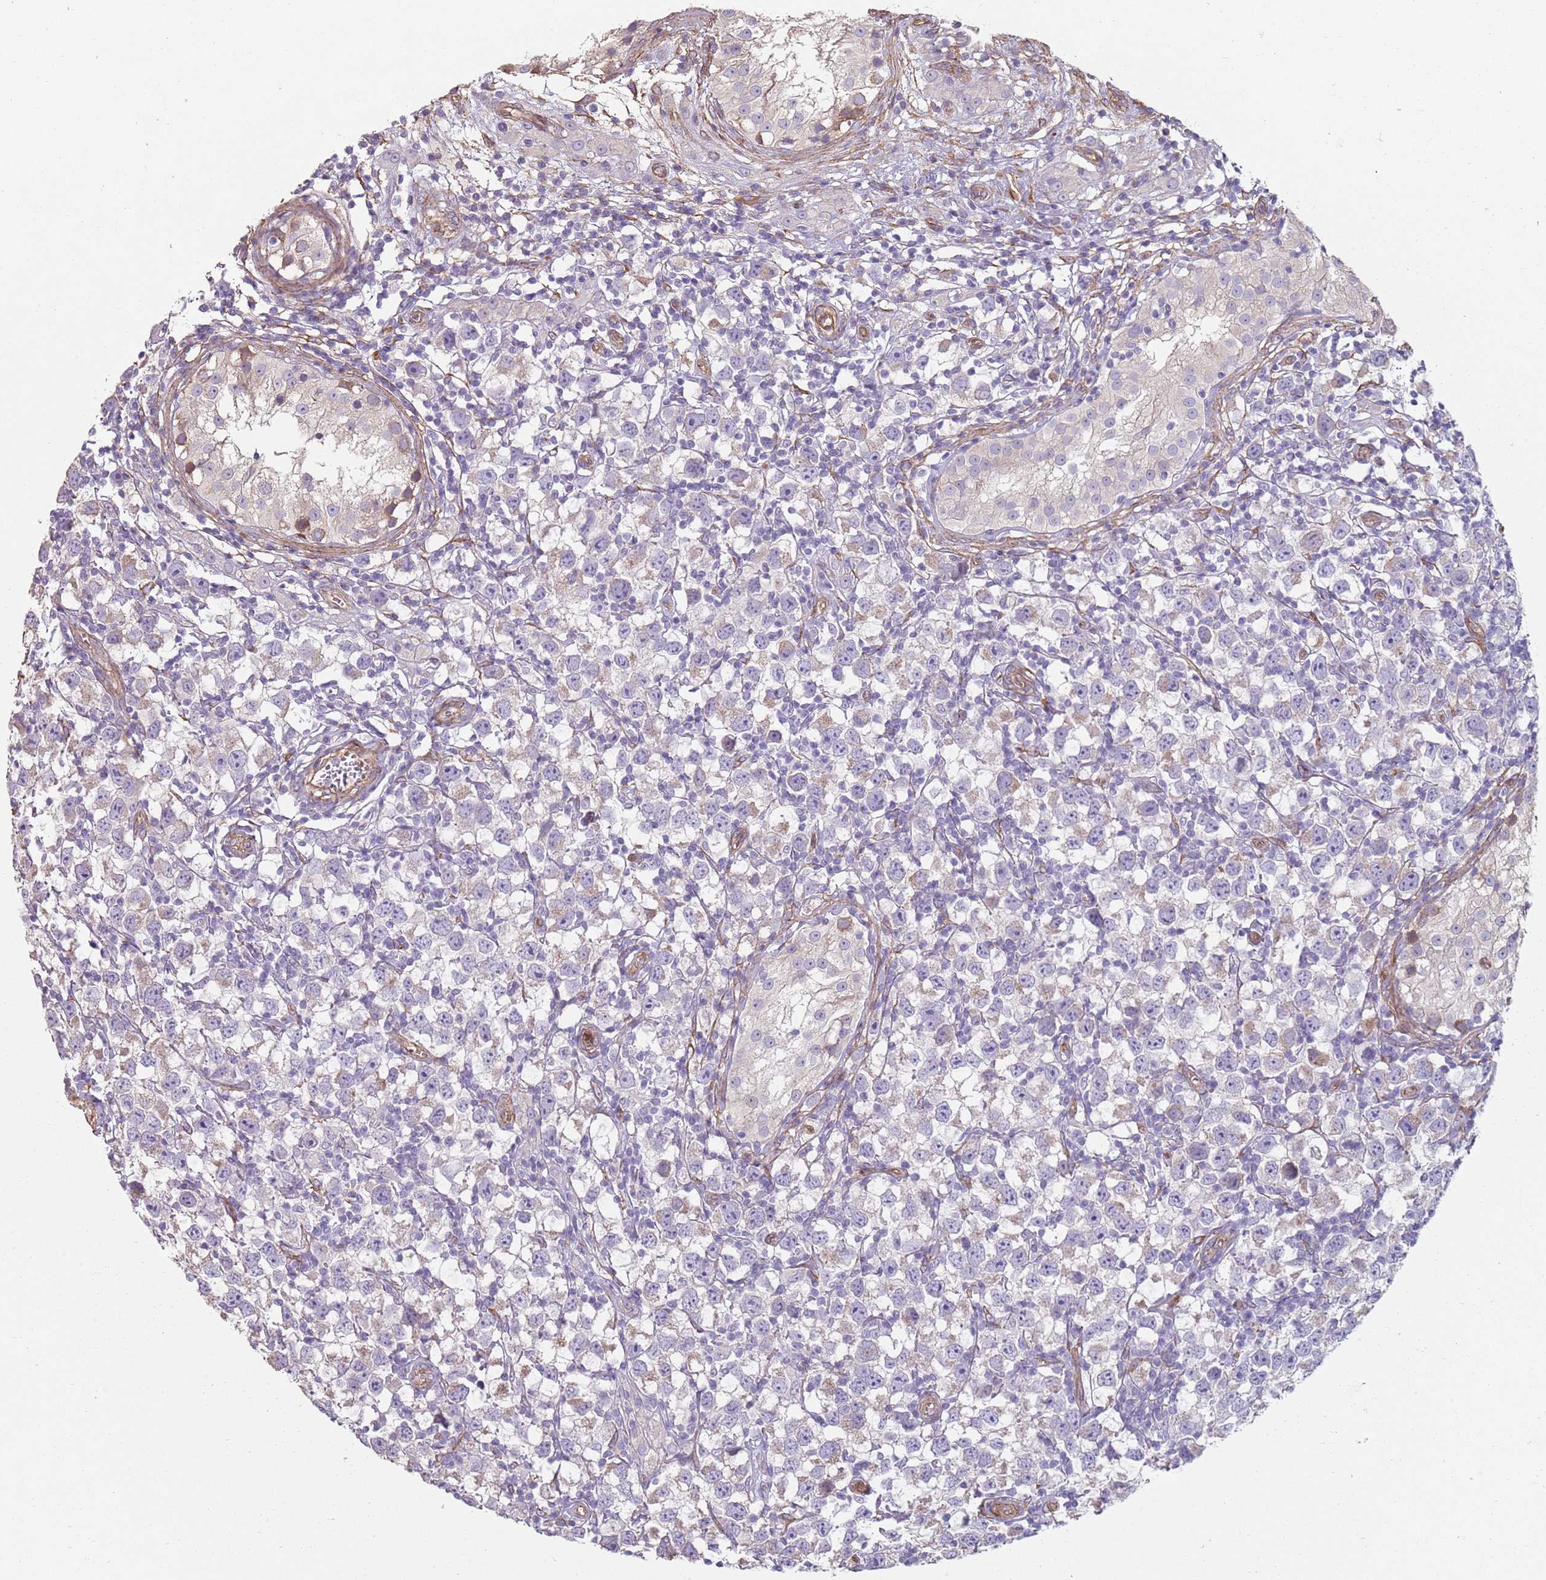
{"staining": {"intensity": "negative", "quantity": "none", "location": "none"}, "tissue": "testis cancer", "cell_type": "Tumor cells", "image_type": "cancer", "snomed": [{"axis": "morphology", "description": "Seminoma, NOS"}, {"axis": "morphology", "description": "Carcinoma, Embryonal, NOS"}, {"axis": "topography", "description": "Testis"}], "caption": "The IHC histopathology image has no significant expression in tumor cells of testis embryonal carcinoma tissue.", "gene": "PHLPP2", "patient": {"sex": "male", "age": 29}}